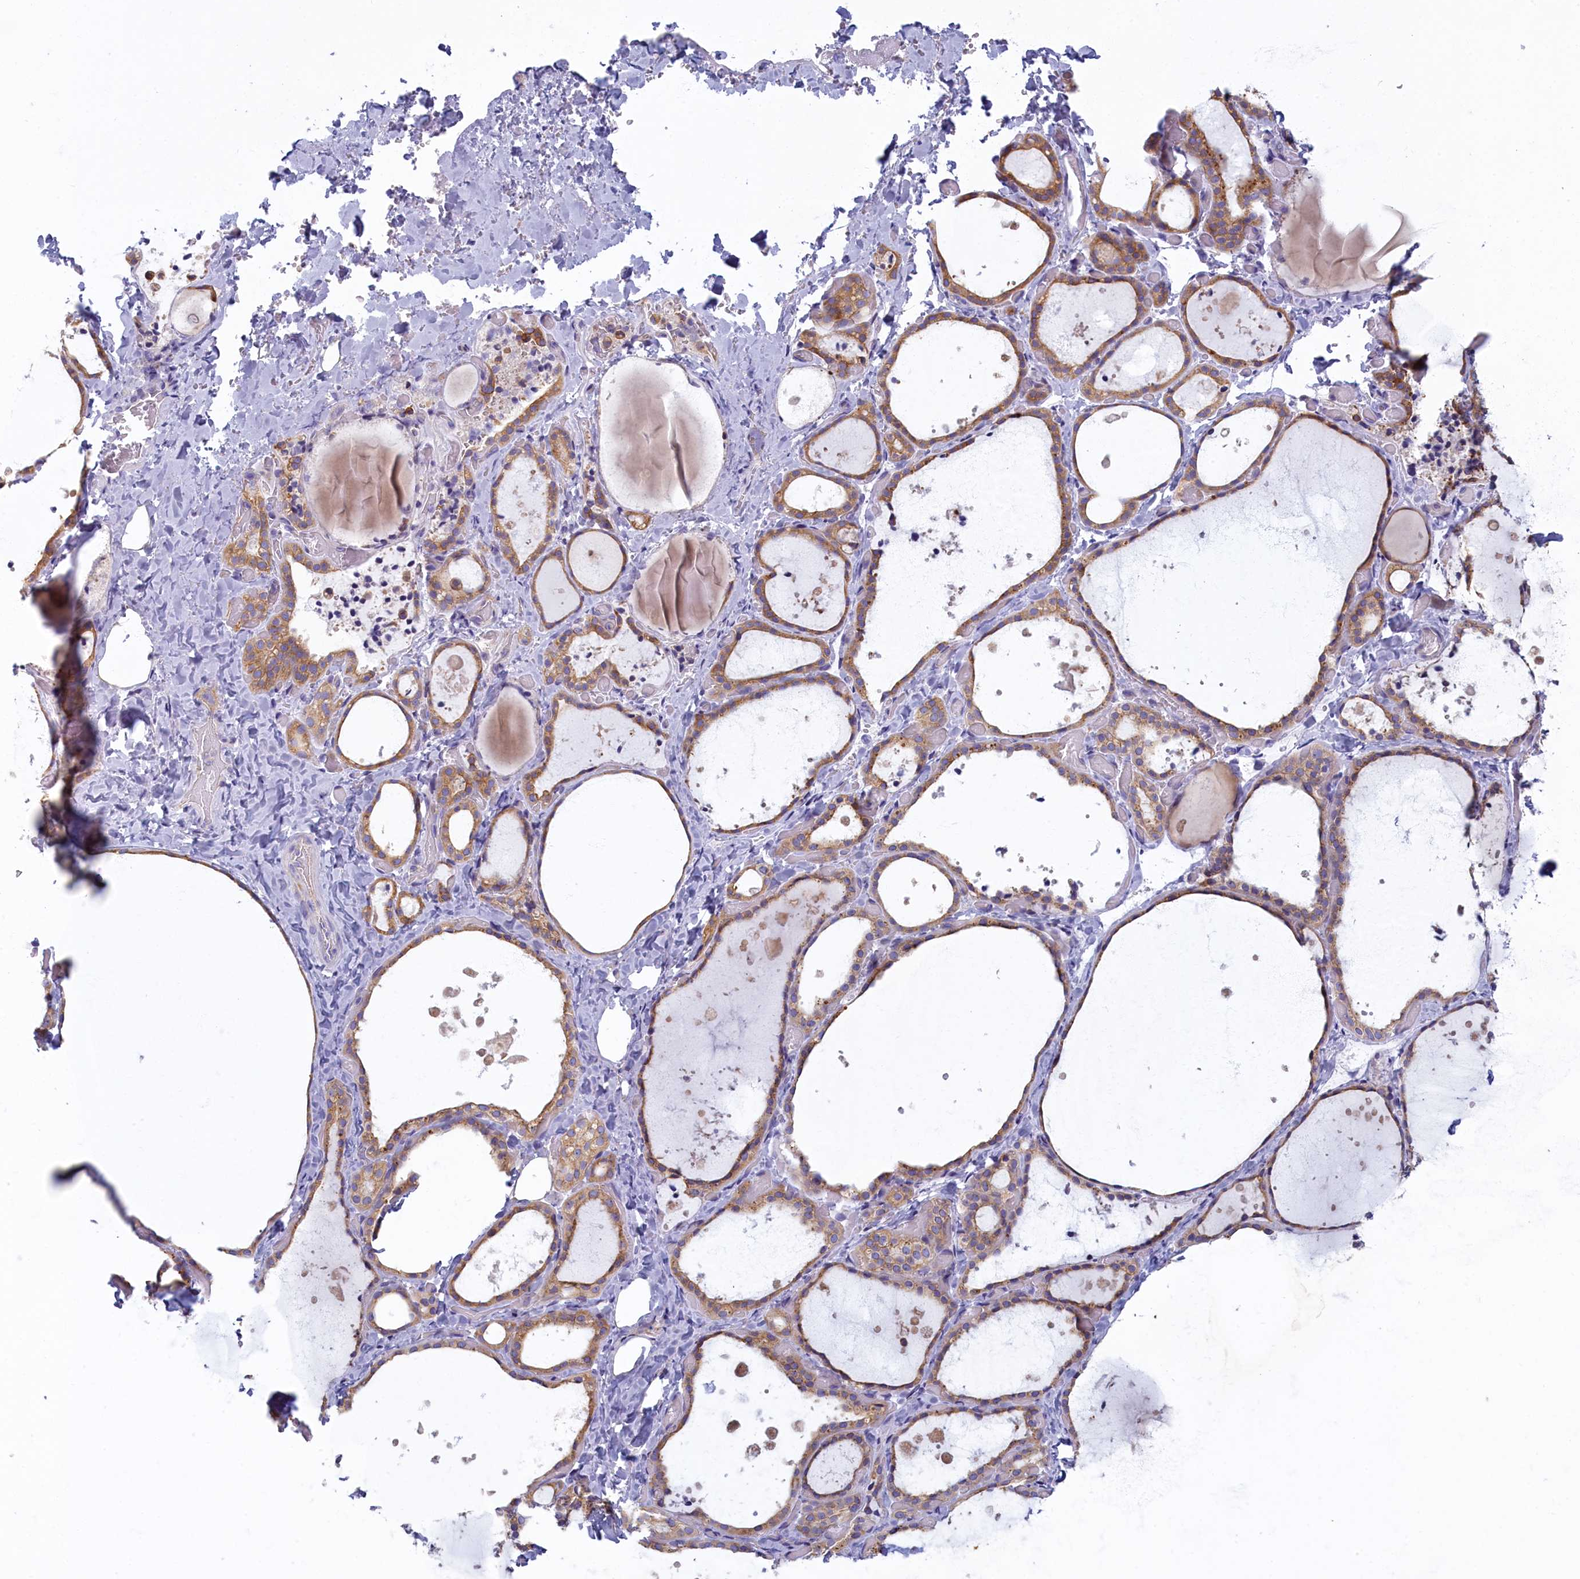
{"staining": {"intensity": "moderate", "quantity": "25%-75%", "location": "cytoplasmic/membranous"}, "tissue": "thyroid gland", "cell_type": "Glandular cells", "image_type": "normal", "snomed": [{"axis": "morphology", "description": "Normal tissue, NOS"}, {"axis": "topography", "description": "Thyroid gland"}], "caption": "Immunohistochemical staining of unremarkable thyroid gland demonstrates moderate cytoplasmic/membranous protein expression in about 25%-75% of glandular cells. The staining was performed using DAB to visualize the protein expression in brown, while the nuclei were stained in blue with hematoxylin (Magnification: 20x).", "gene": "NOL10", "patient": {"sex": "female", "age": 44}}